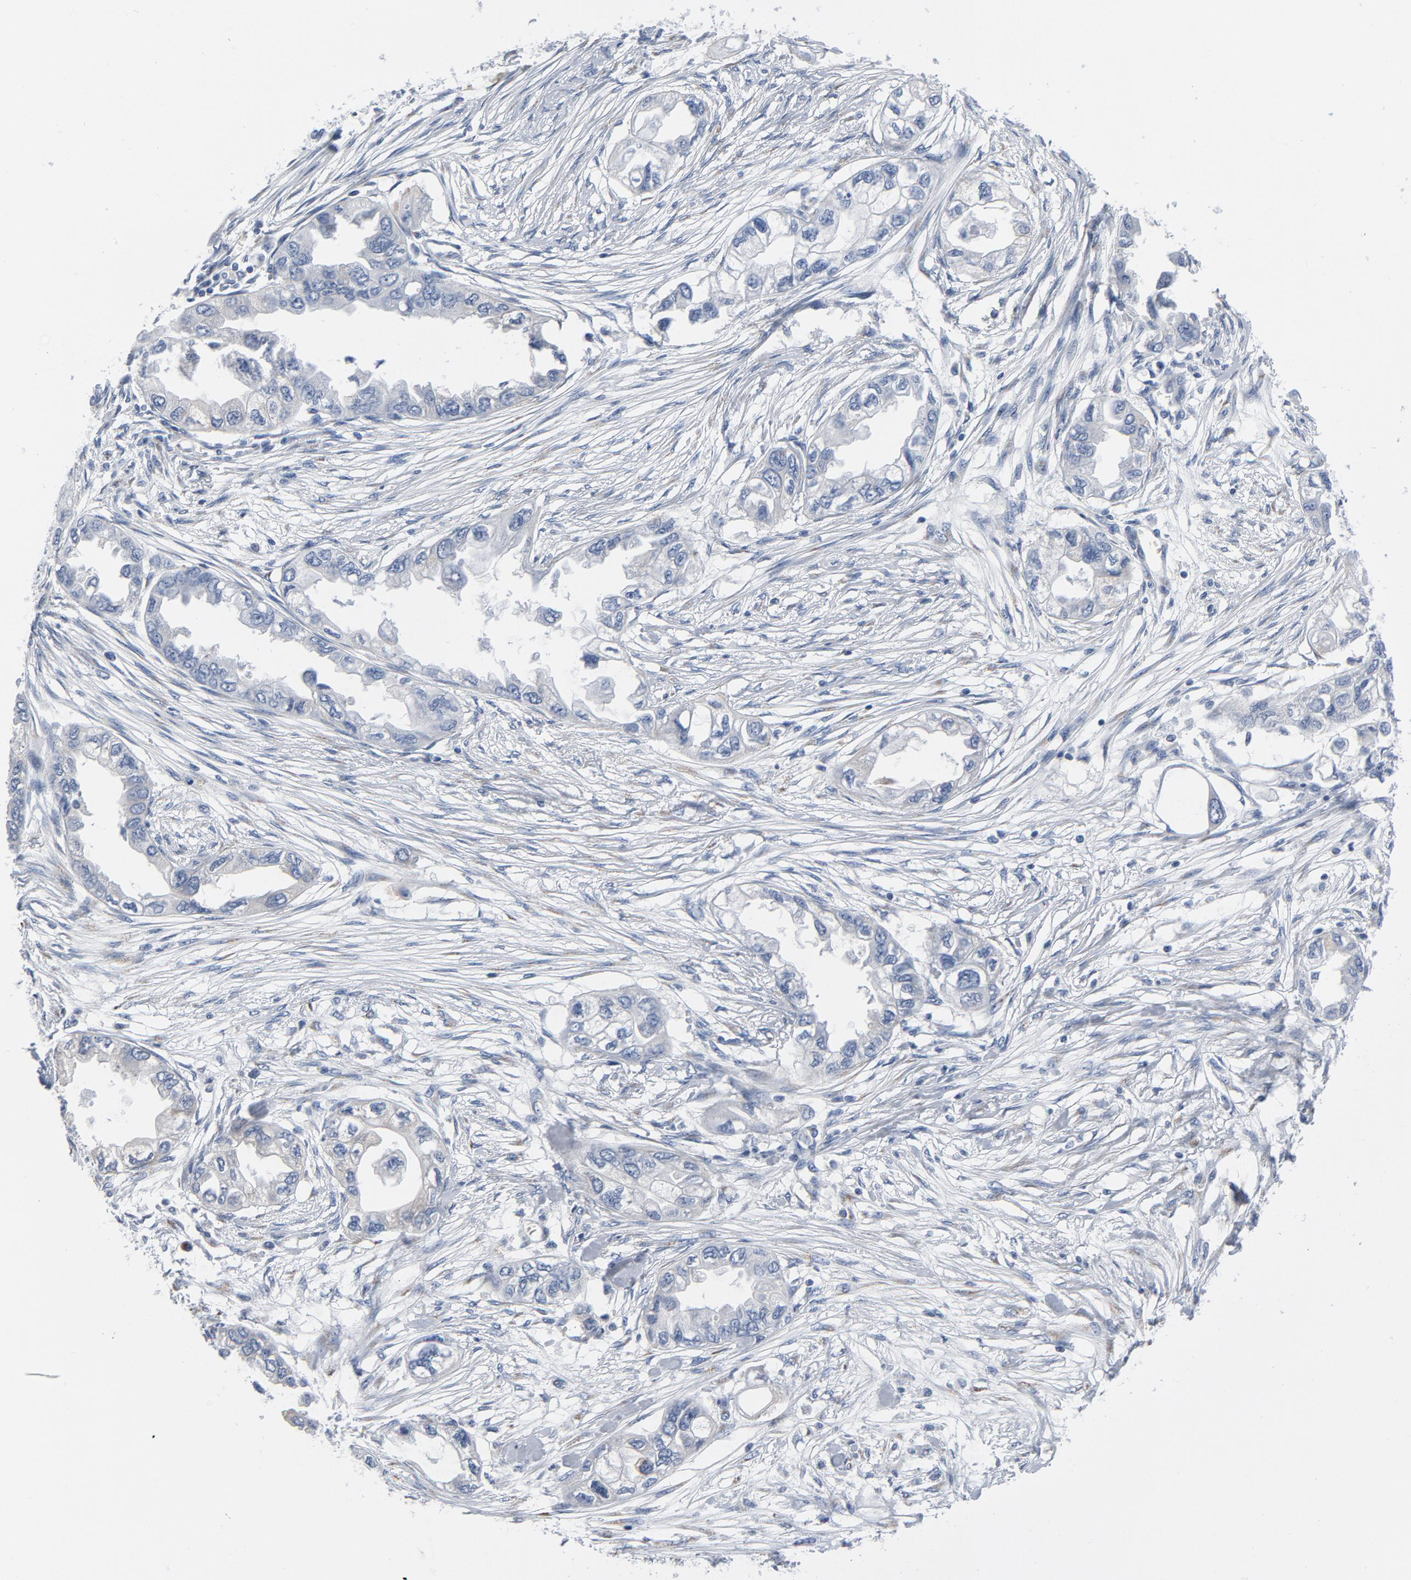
{"staining": {"intensity": "negative", "quantity": "none", "location": "none"}, "tissue": "endometrial cancer", "cell_type": "Tumor cells", "image_type": "cancer", "snomed": [{"axis": "morphology", "description": "Adenocarcinoma, NOS"}, {"axis": "topography", "description": "Endometrium"}], "caption": "Endometrial cancer was stained to show a protein in brown. There is no significant staining in tumor cells. (DAB IHC, high magnification).", "gene": "YIPF6", "patient": {"sex": "female", "age": 67}}